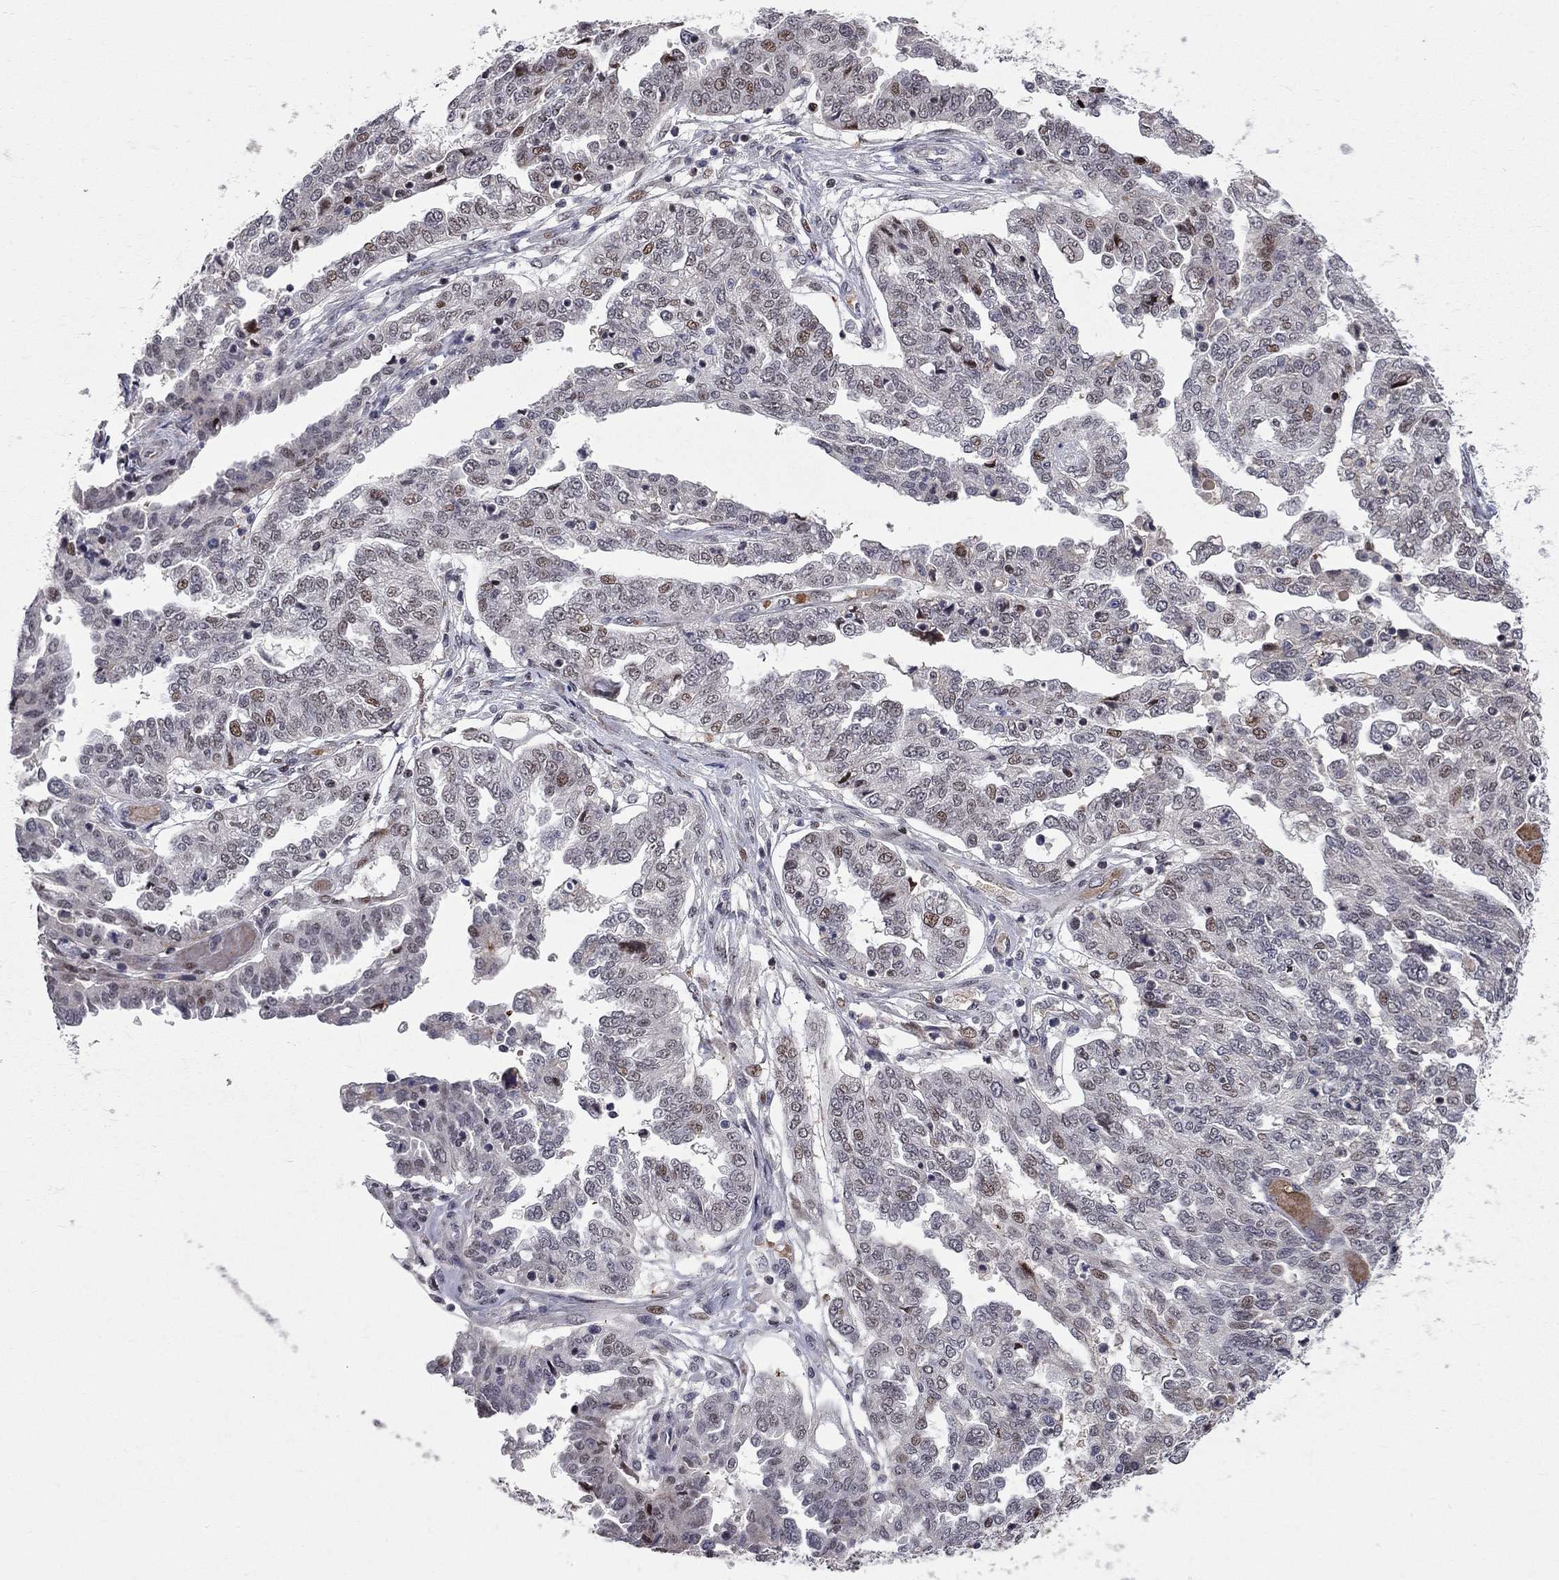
{"staining": {"intensity": "weak", "quantity": "25%-75%", "location": "nuclear"}, "tissue": "ovarian cancer", "cell_type": "Tumor cells", "image_type": "cancer", "snomed": [{"axis": "morphology", "description": "Cystadenocarcinoma, serous, NOS"}, {"axis": "topography", "description": "Ovary"}], "caption": "Protein staining of ovarian serous cystadenocarcinoma tissue demonstrates weak nuclear staining in approximately 25%-75% of tumor cells. (DAB IHC, brown staining for protein, blue staining for nuclei).", "gene": "HDAC3", "patient": {"sex": "female", "age": 67}}